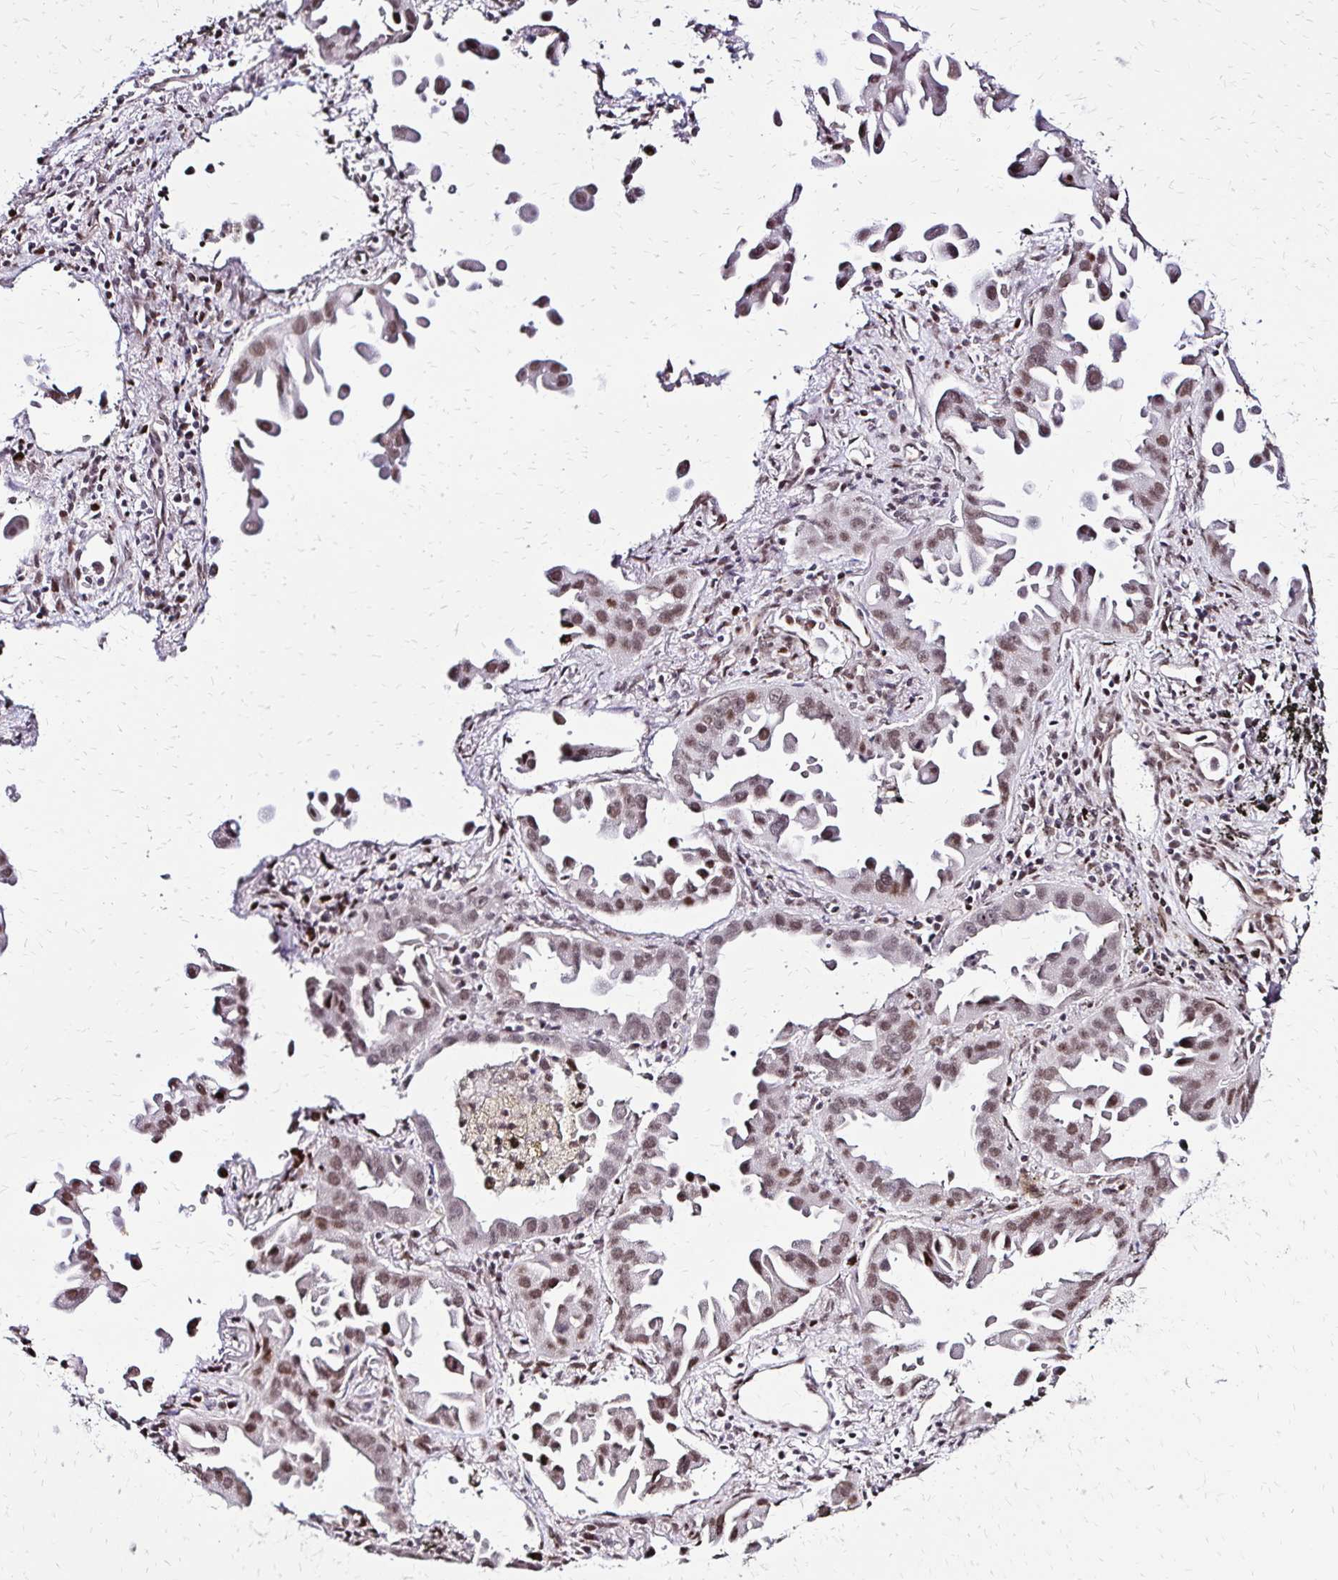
{"staining": {"intensity": "weak", "quantity": ">75%", "location": "nuclear"}, "tissue": "lung cancer", "cell_type": "Tumor cells", "image_type": "cancer", "snomed": [{"axis": "morphology", "description": "Adenocarcinoma, NOS"}, {"axis": "topography", "description": "Lung"}], "caption": "Adenocarcinoma (lung) stained with DAB (3,3'-diaminobenzidine) IHC reveals low levels of weak nuclear positivity in approximately >75% of tumor cells.", "gene": "TOB1", "patient": {"sex": "male", "age": 68}}